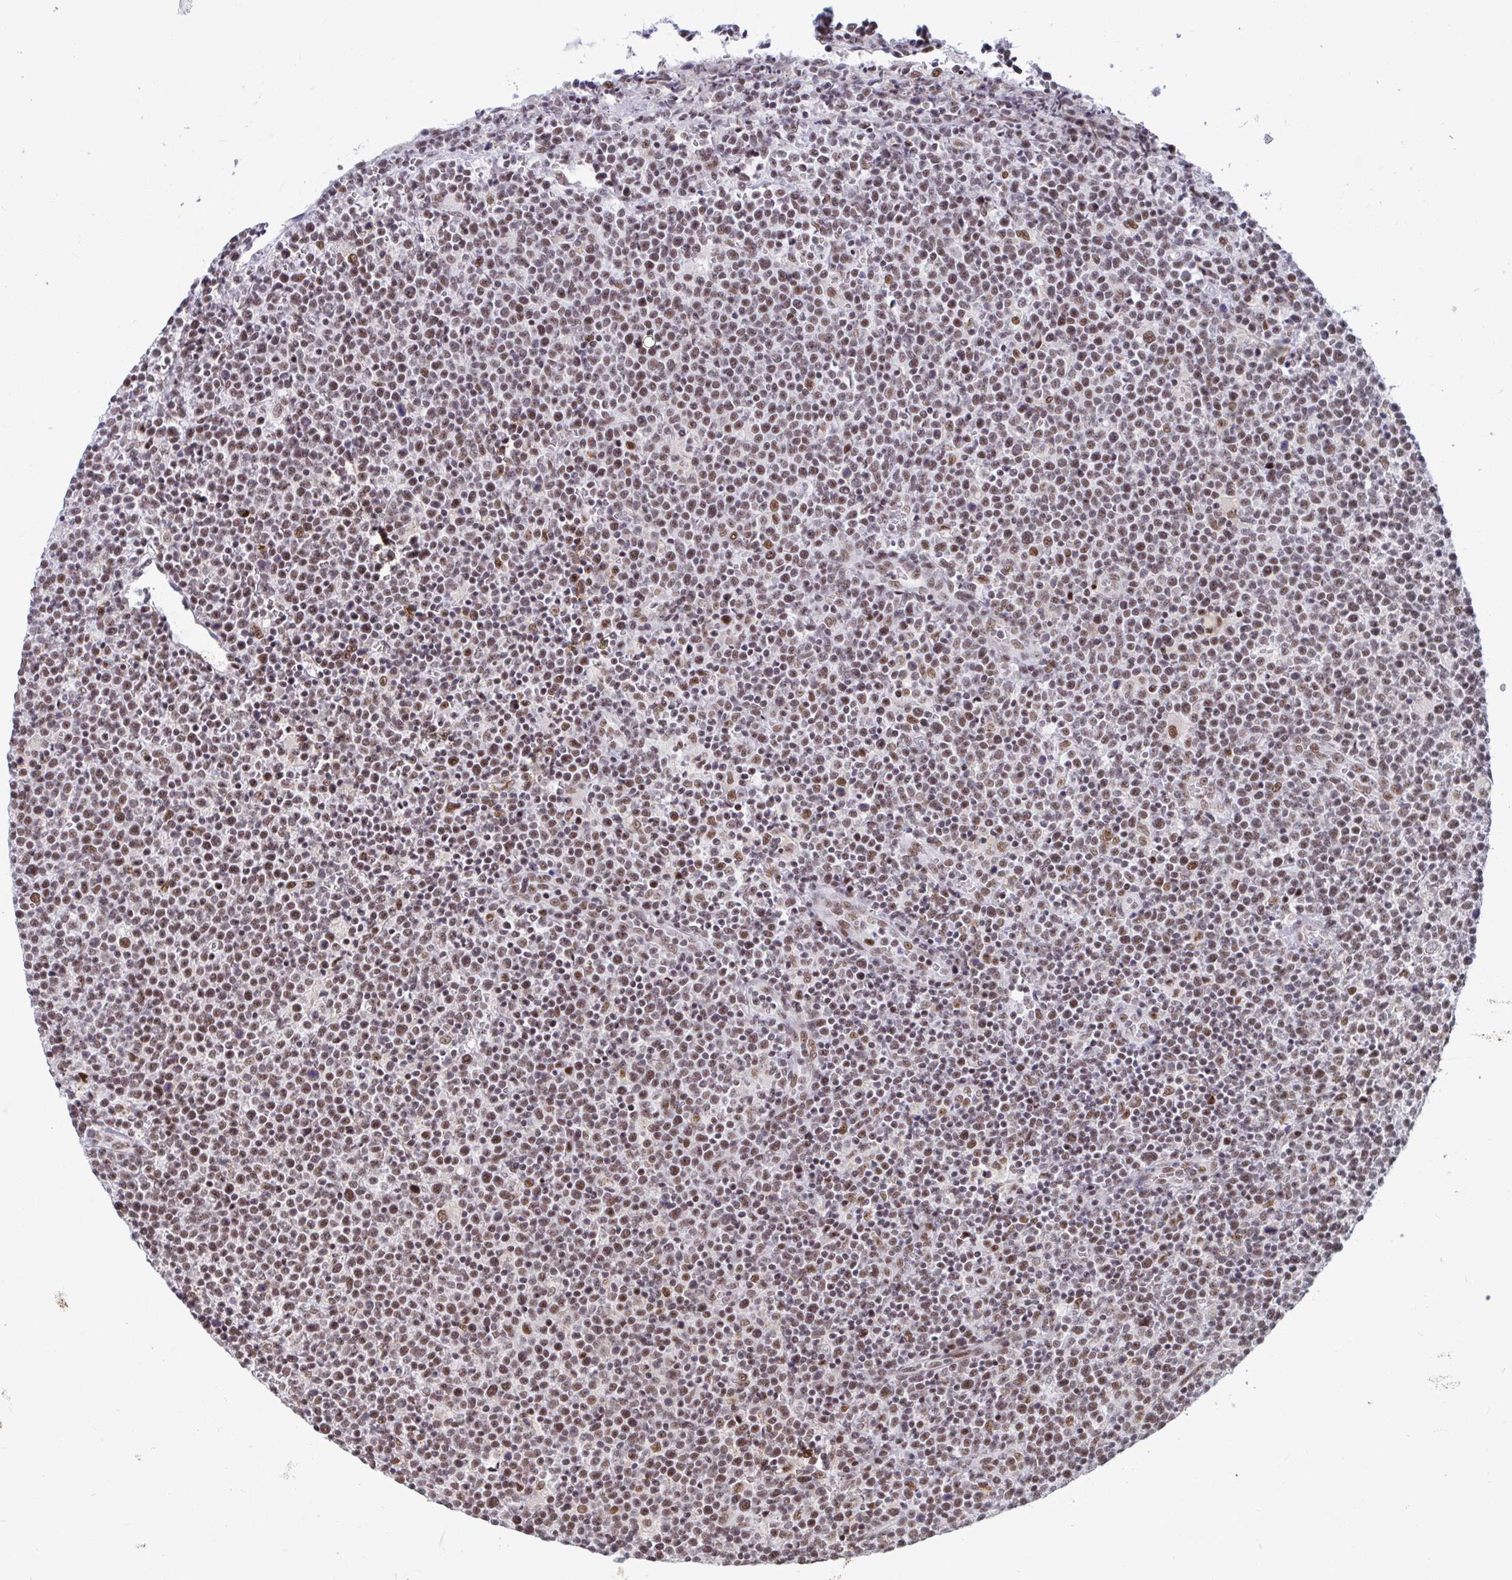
{"staining": {"intensity": "moderate", "quantity": ">75%", "location": "nuclear"}, "tissue": "lymphoma", "cell_type": "Tumor cells", "image_type": "cancer", "snomed": [{"axis": "morphology", "description": "Malignant lymphoma, non-Hodgkin's type, High grade"}, {"axis": "topography", "description": "Lymph node"}], "caption": "About >75% of tumor cells in lymphoma demonstrate moderate nuclear protein staining as visualized by brown immunohistochemical staining.", "gene": "WBP11", "patient": {"sex": "male", "age": 61}}